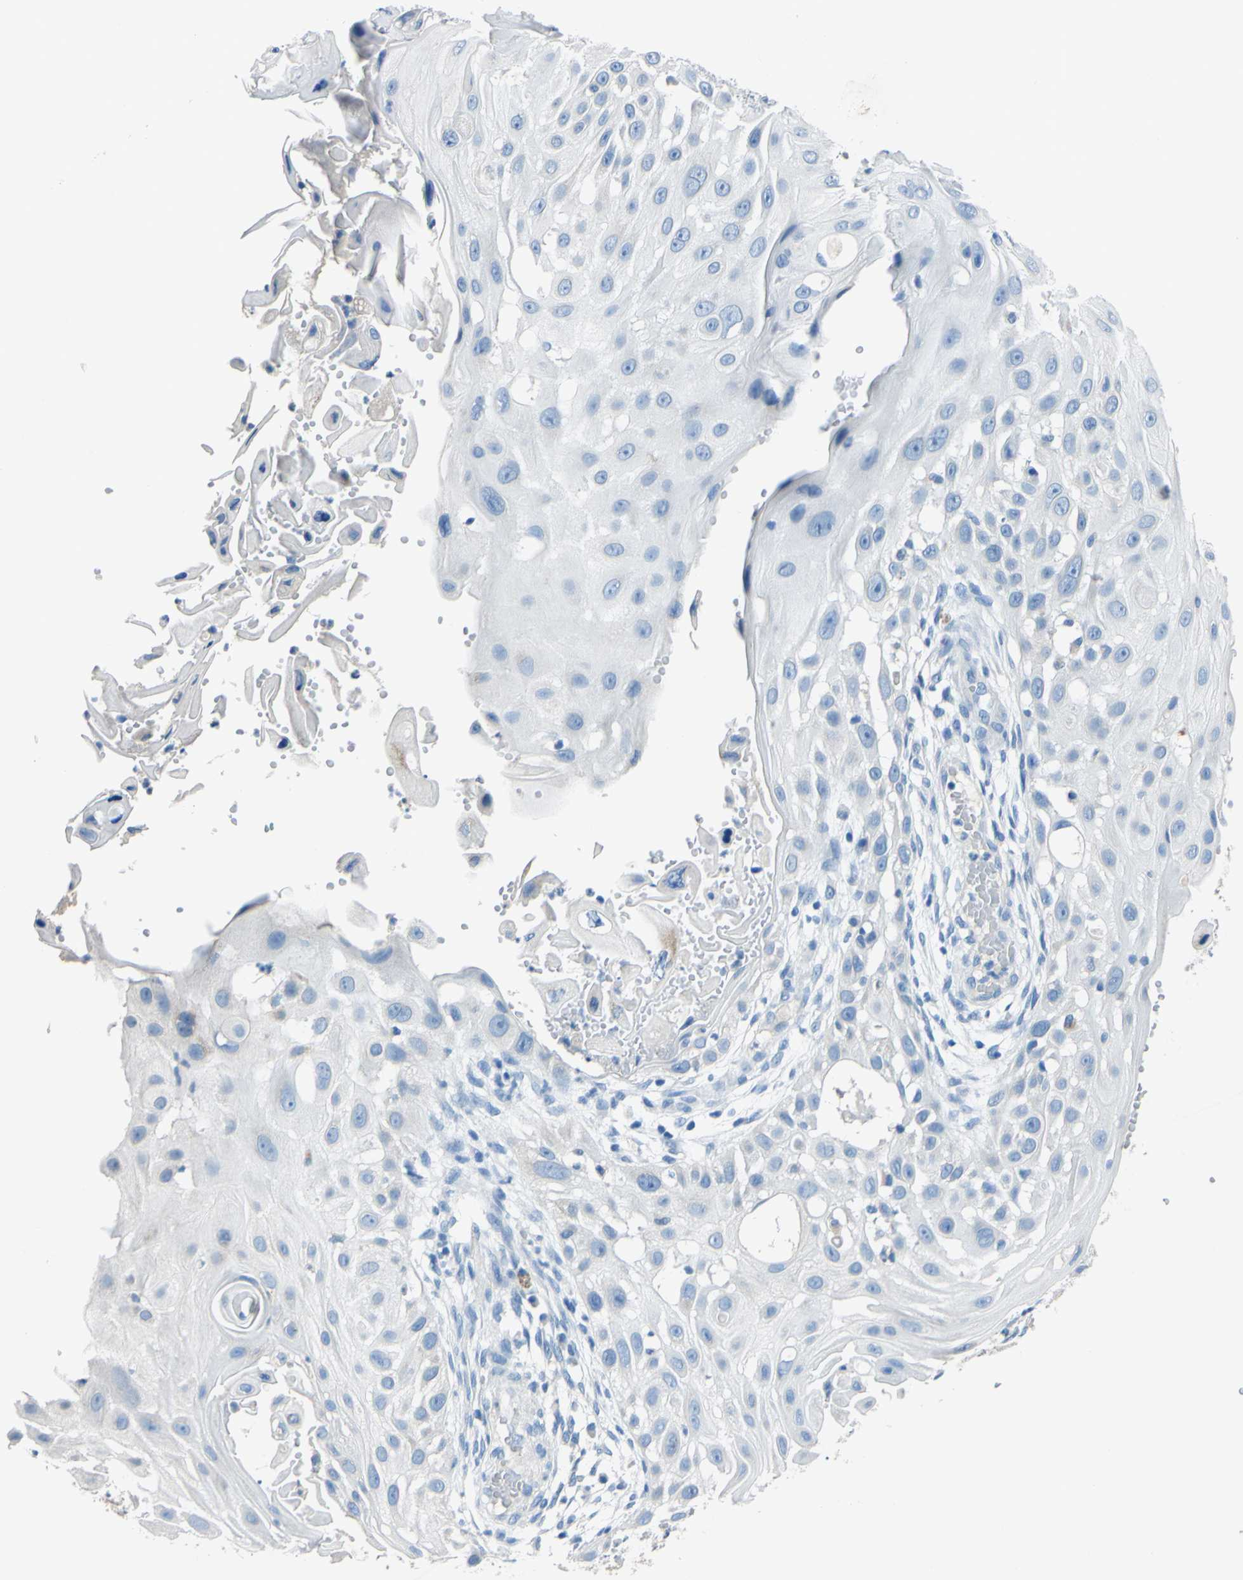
{"staining": {"intensity": "negative", "quantity": "none", "location": "none"}, "tissue": "skin cancer", "cell_type": "Tumor cells", "image_type": "cancer", "snomed": [{"axis": "morphology", "description": "Squamous cell carcinoma, NOS"}, {"axis": "topography", "description": "Skin"}], "caption": "Tumor cells show no significant protein positivity in skin cancer (squamous cell carcinoma). (DAB (3,3'-diaminobenzidine) immunohistochemistry visualized using brightfield microscopy, high magnification).", "gene": "CDH10", "patient": {"sex": "female", "age": 44}}